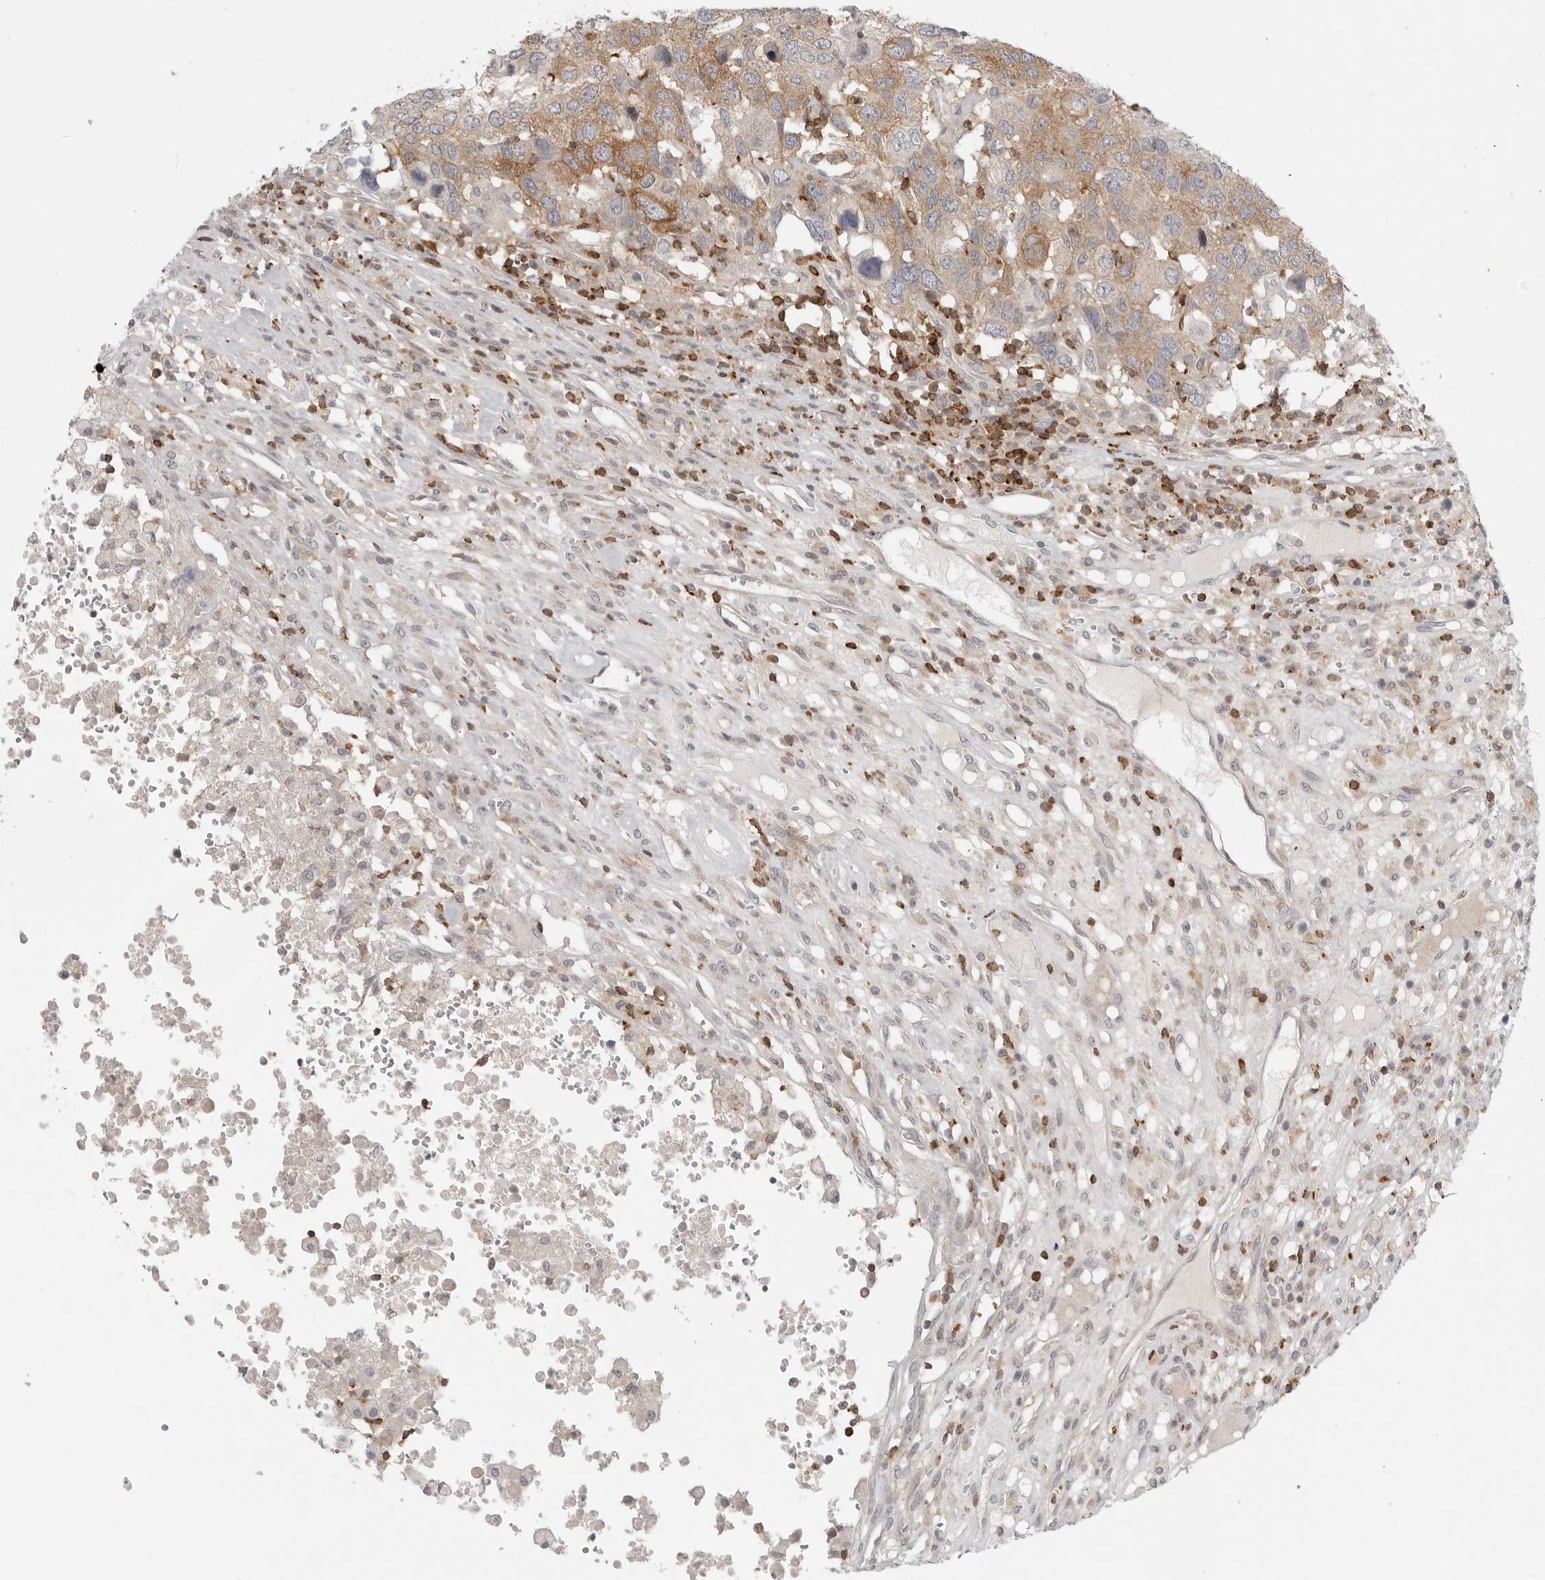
{"staining": {"intensity": "moderate", "quantity": "25%-75%", "location": "cytoplasmic/membranous"}, "tissue": "head and neck cancer", "cell_type": "Tumor cells", "image_type": "cancer", "snomed": [{"axis": "morphology", "description": "Squamous cell carcinoma, NOS"}, {"axis": "topography", "description": "Head-Neck"}], "caption": "A photomicrograph of head and neck cancer (squamous cell carcinoma) stained for a protein demonstrates moderate cytoplasmic/membranous brown staining in tumor cells.", "gene": "SH3KBP1", "patient": {"sex": "male", "age": 66}}